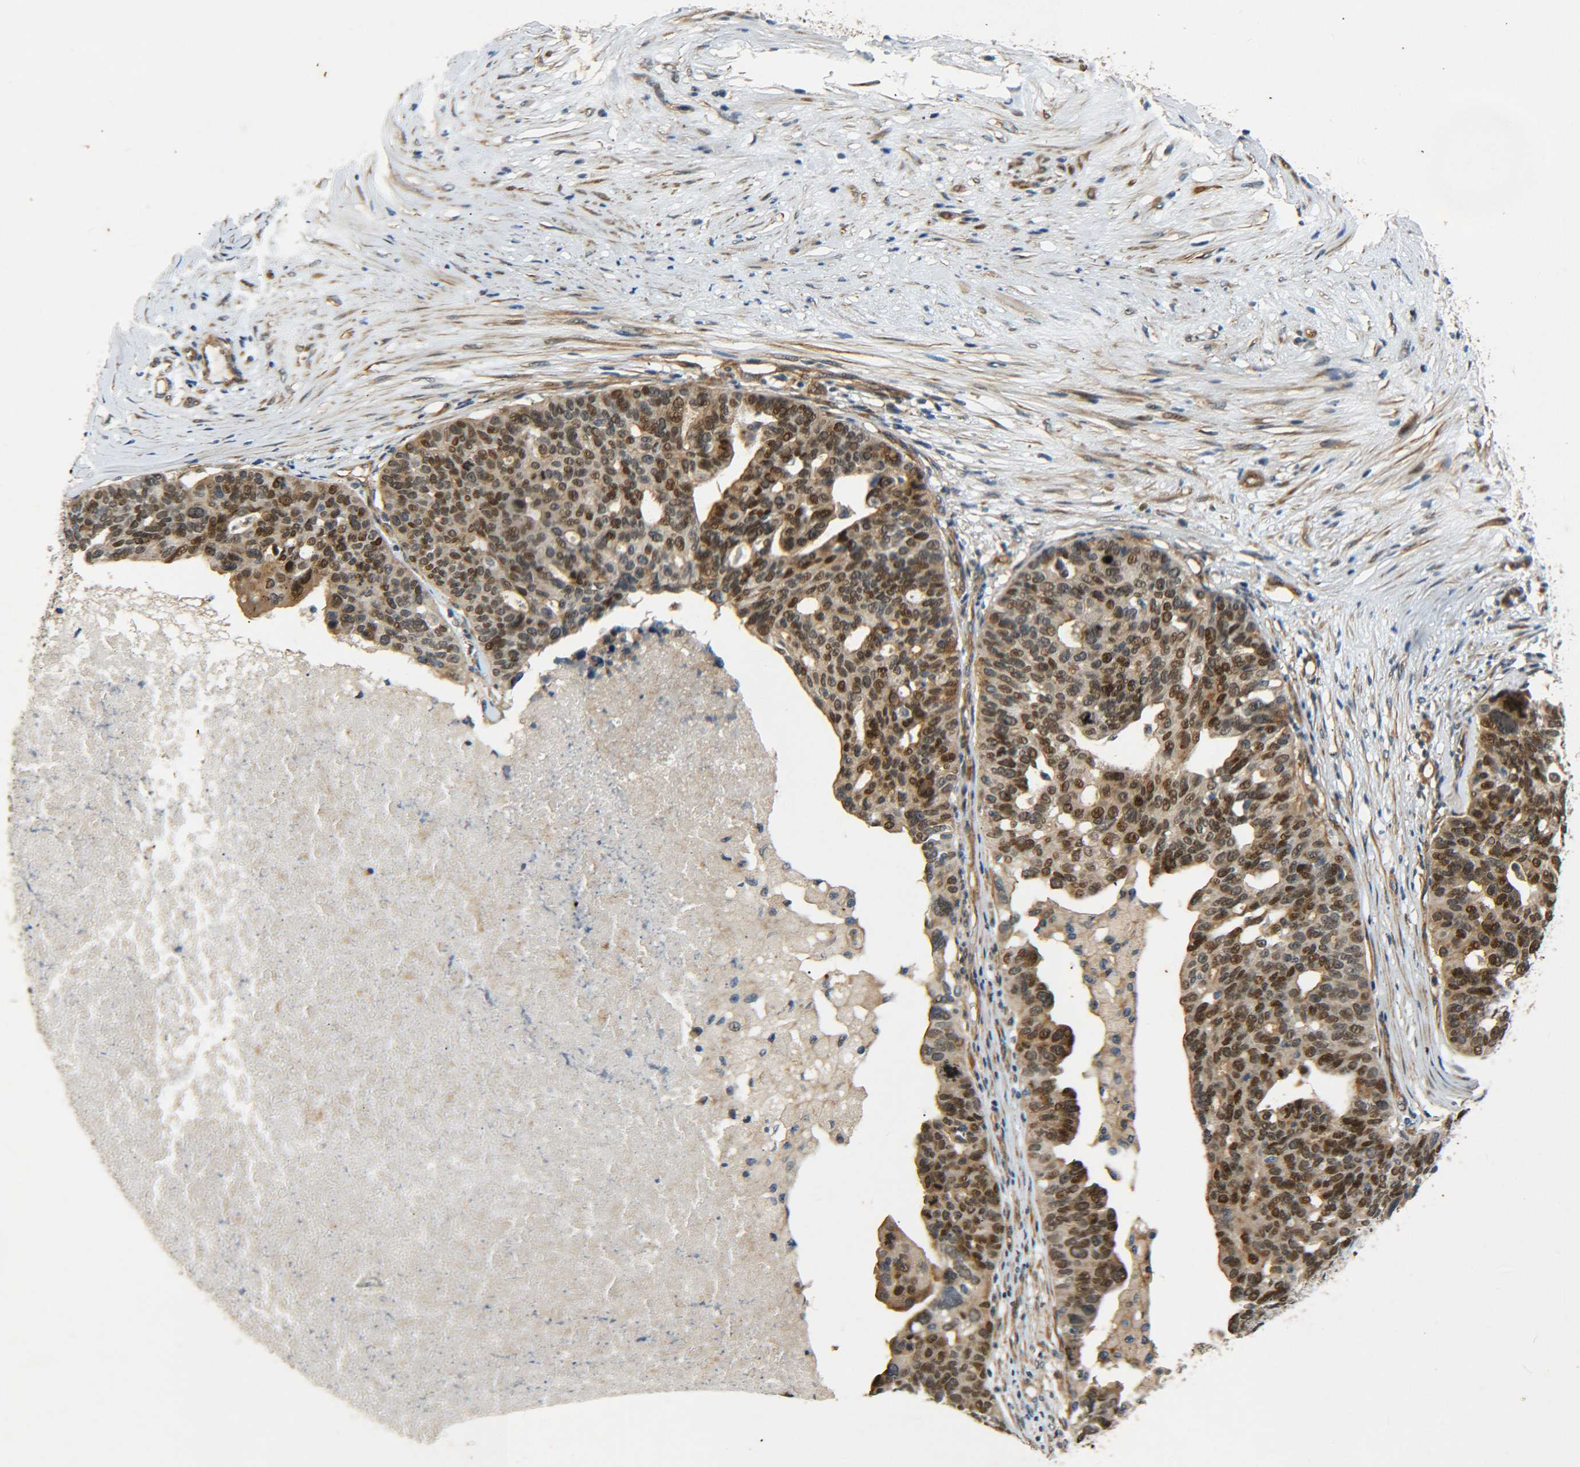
{"staining": {"intensity": "moderate", "quantity": ">75%", "location": "cytoplasmic/membranous,nuclear"}, "tissue": "ovarian cancer", "cell_type": "Tumor cells", "image_type": "cancer", "snomed": [{"axis": "morphology", "description": "Cystadenocarcinoma, serous, NOS"}, {"axis": "topography", "description": "Ovary"}], "caption": "Ovarian serous cystadenocarcinoma was stained to show a protein in brown. There is medium levels of moderate cytoplasmic/membranous and nuclear expression in approximately >75% of tumor cells. (IHC, brightfield microscopy, high magnification).", "gene": "MEIS1", "patient": {"sex": "female", "age": 59}}